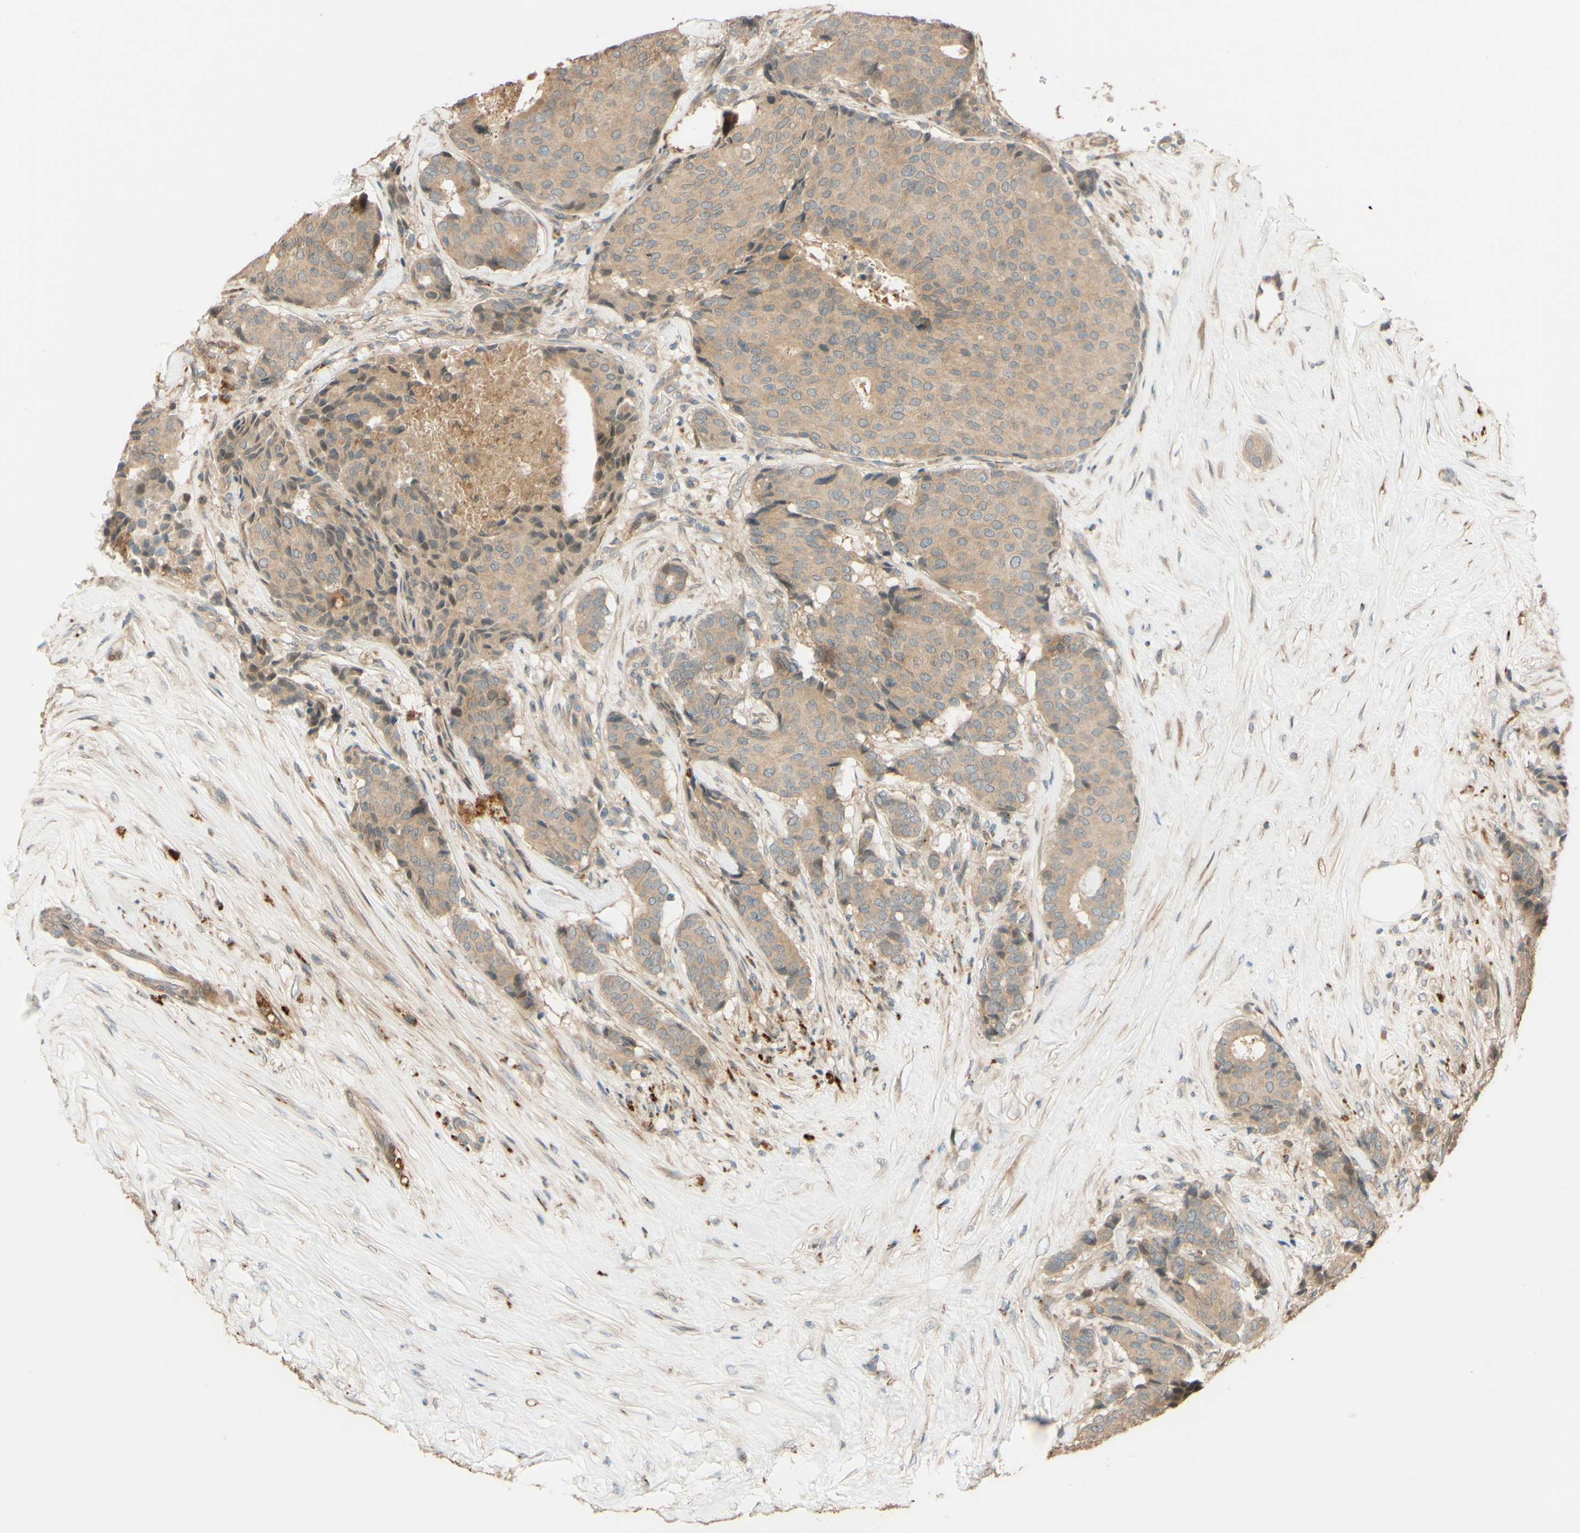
{"staining": {"intensity": "weak", "quantity": ">75%", "location": "cytoplasmic/membranous"}, "tissue": "breast cancer", "cell_type": "Tumor cells", "image_type": "cancer", "snomed": [{"axis": "morphology", "description": "Duct carcinoma"}, {"axis": "topography", "description": "Breast"}], "caption": "This photomicrograph demonstrates intraductal carcinoma (breast) stained with immunohistochemistry (IHC) to label a protein in brown. The cytoplasmic/membranous of tumor cells show weak positivity for the protein. Nuclei are counter-stained blue.", "gene": "RNF19A", "patient": {"sex": "female", "age": 75}}